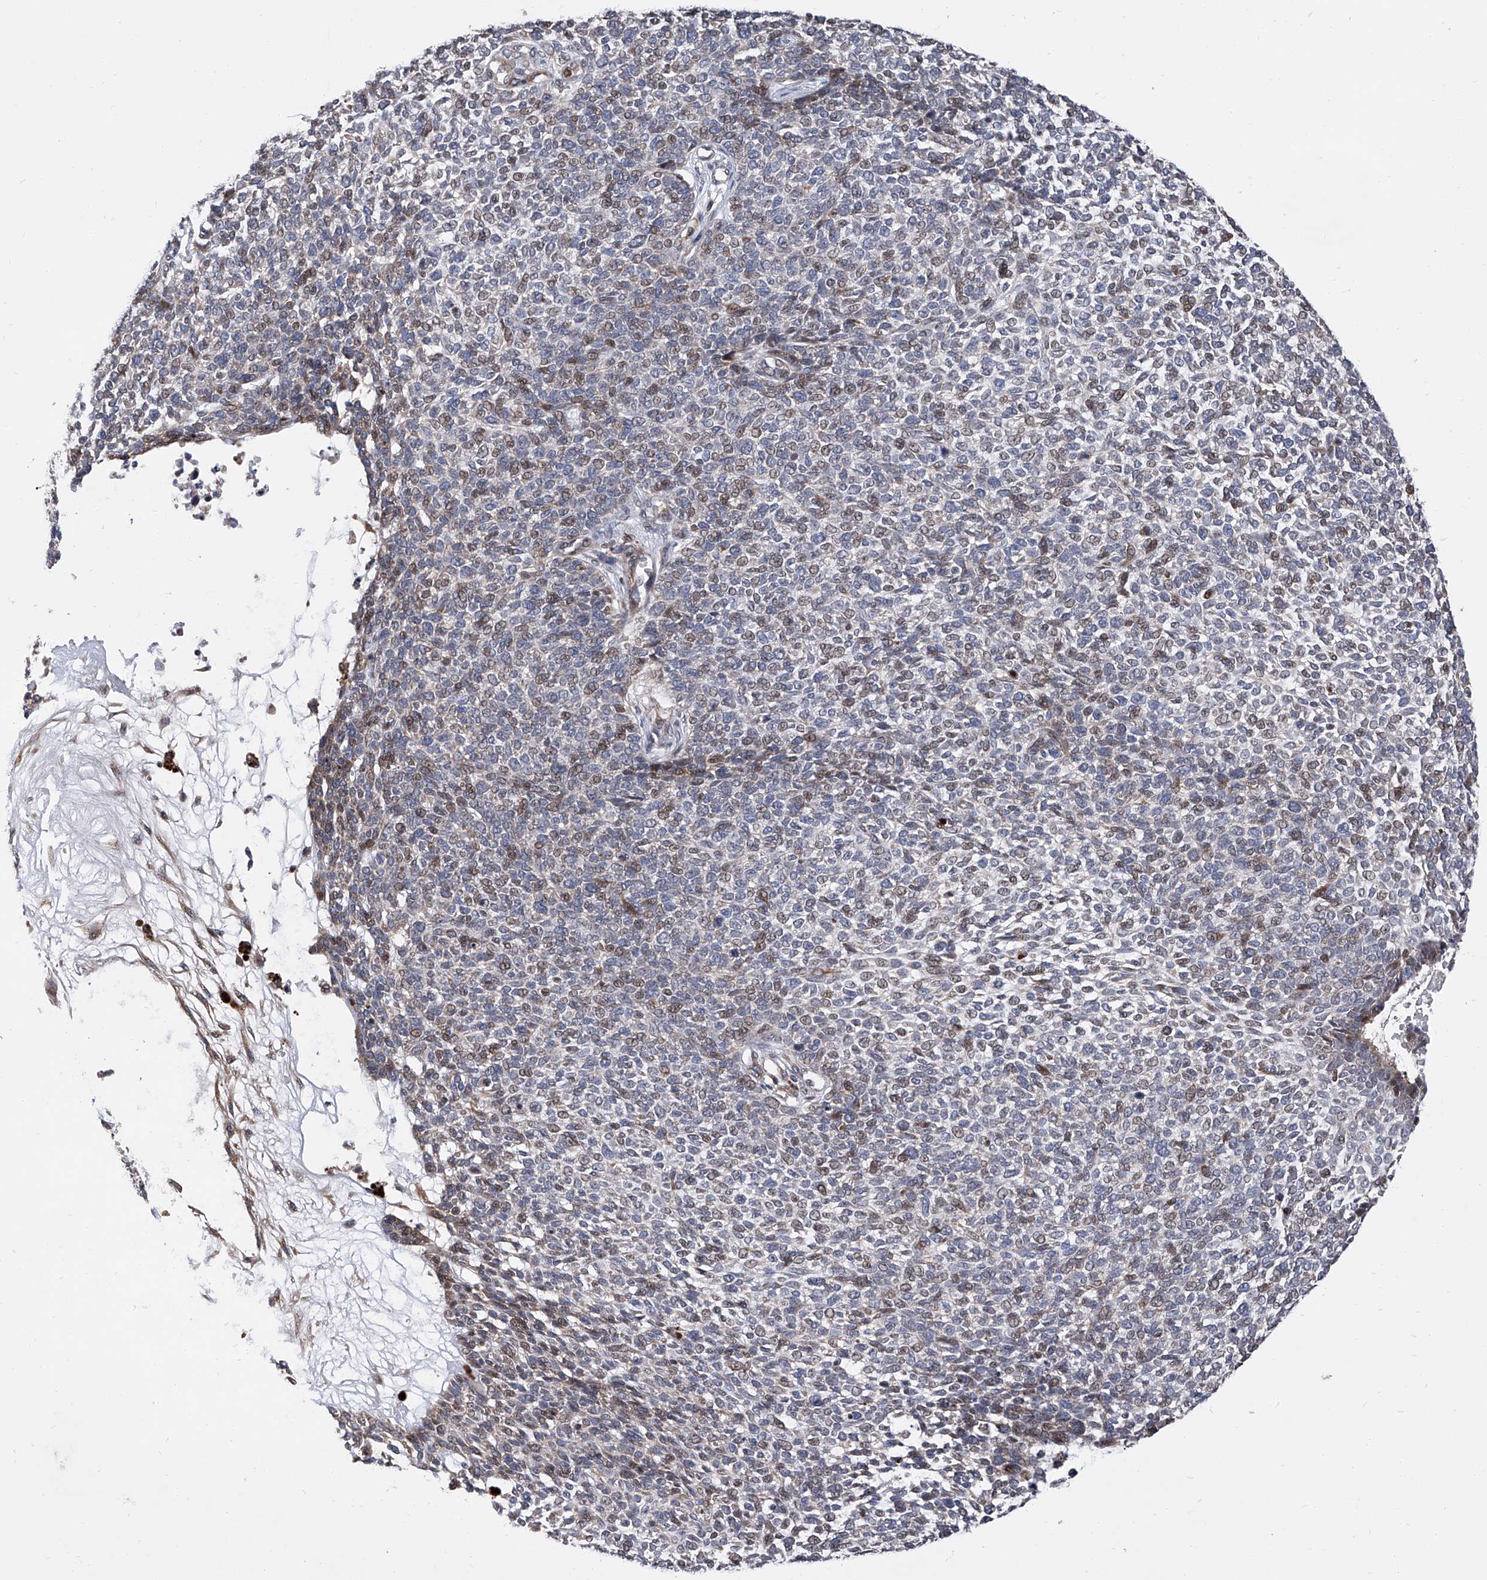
{"staining": {"intensity": "weak", "quantity": "<25%", "location": "cytoplasmic/membranous,nuclear"}, "tissue": "skin cancer", "cell_type": "Tumor cells", "image_type": "cancer", "snomed": [{"axis": "morphology", "description": "Basal cell carcinoma"}, {"axis": "topography", "description": "Skin"}], "caption": "Human basal cell carcinoma (skin) stained for a protein using IHC shows no positivity in tumor cells.", "gene": "FARP2", "patient": {"sex": "female", "age": 84}}